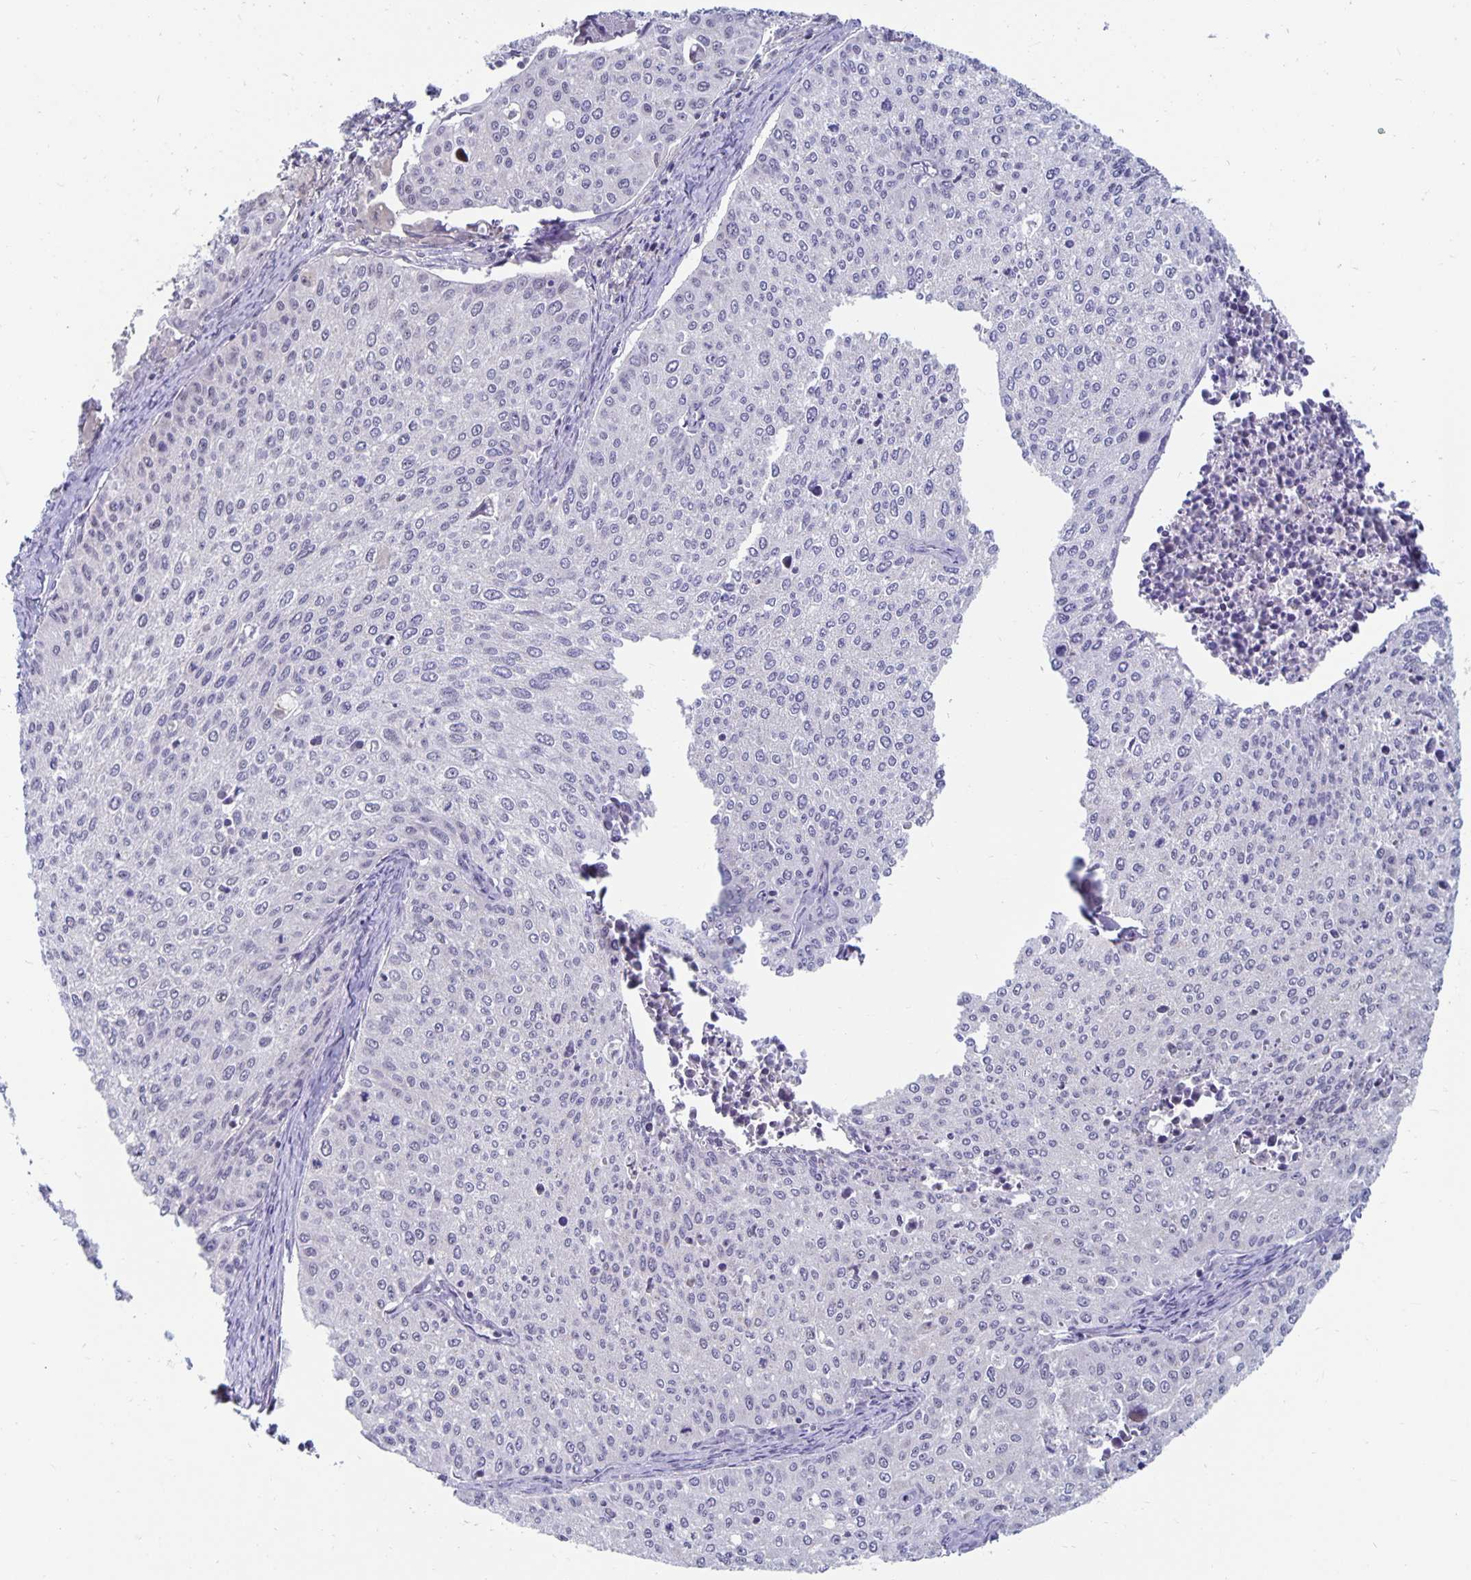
{"staining": {"intensity": "negative", "quantity": "none", "location": "none"}, "tissue": "cervical cancer", "cell_type": "Tumor cells", "image_type": "cancer", "snomed": [{"axis": "morphology", "description": "Squamous cell carcinoma, NOS"}, {"axis": "topography", "description": "Cervix"}], "caption": "This is an IHC histopathology image of human cervical cancer (squamous cell carcinoma). There is no staining in tumor cells.", "gene": "EXOC6B", "patient": {"sex": "female", "age": 38}}